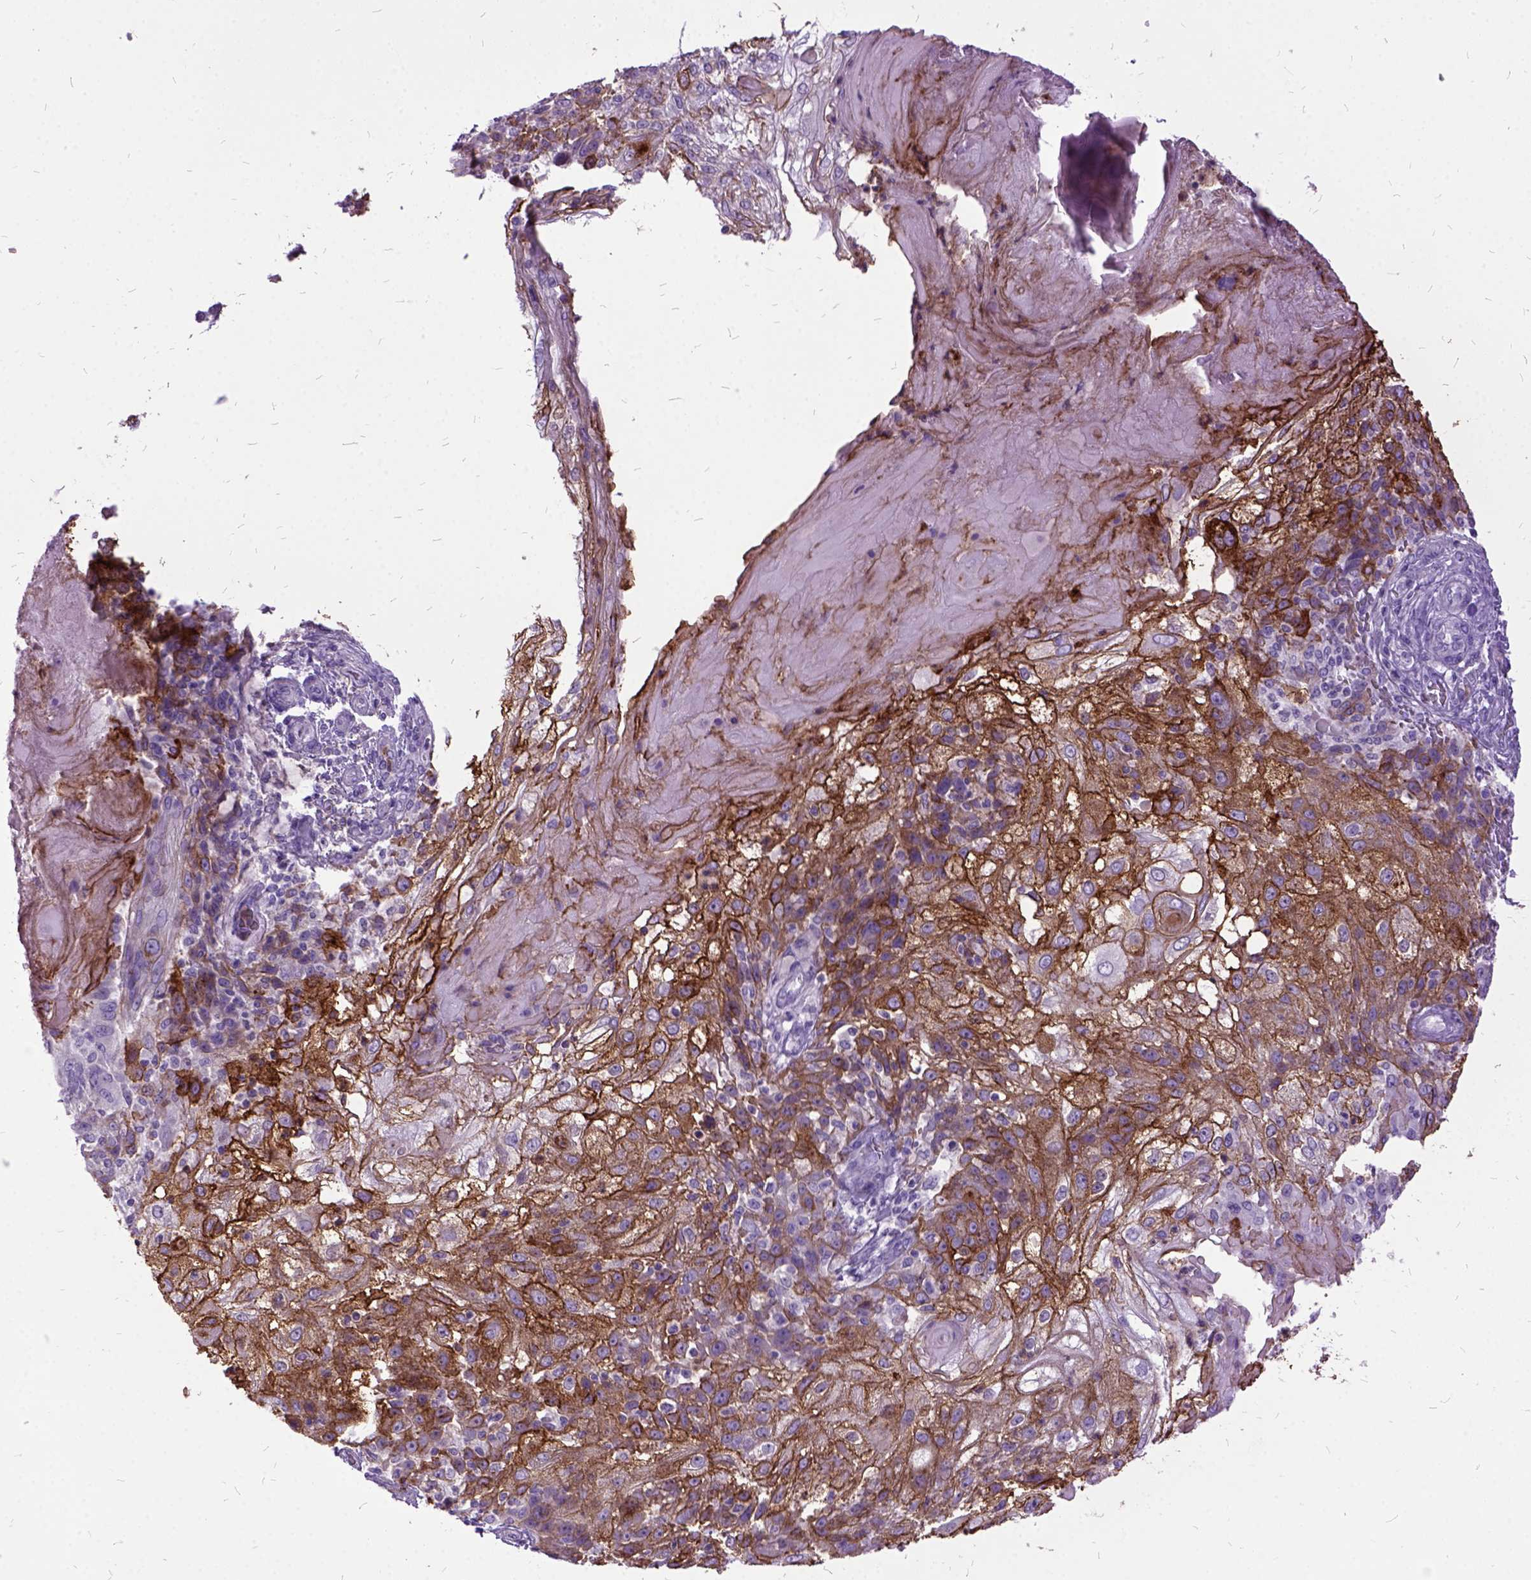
{"staining": {"intensity": "strong", "quantity": ">75%", "location": "cytoplasmic/membranous"}, "tissue": "skin cancer", "cell_type": "Tumor cells", "image_type": "cancer", "snomed": [{"axis": "morphology", "description": "Normal tissue, NOS"}, {"axis": "morphology", "description": "Squamous cell carcinoma, NOS"}, {"axis": "topography", "description": "Skin"}], "caption": "The immunohistochemical stain shows strong cytoplasmic/membranous staining in tumor cells of skin cancer tissue.", "gene": "MME", "patient": {"sex": "female", "age": 83}}